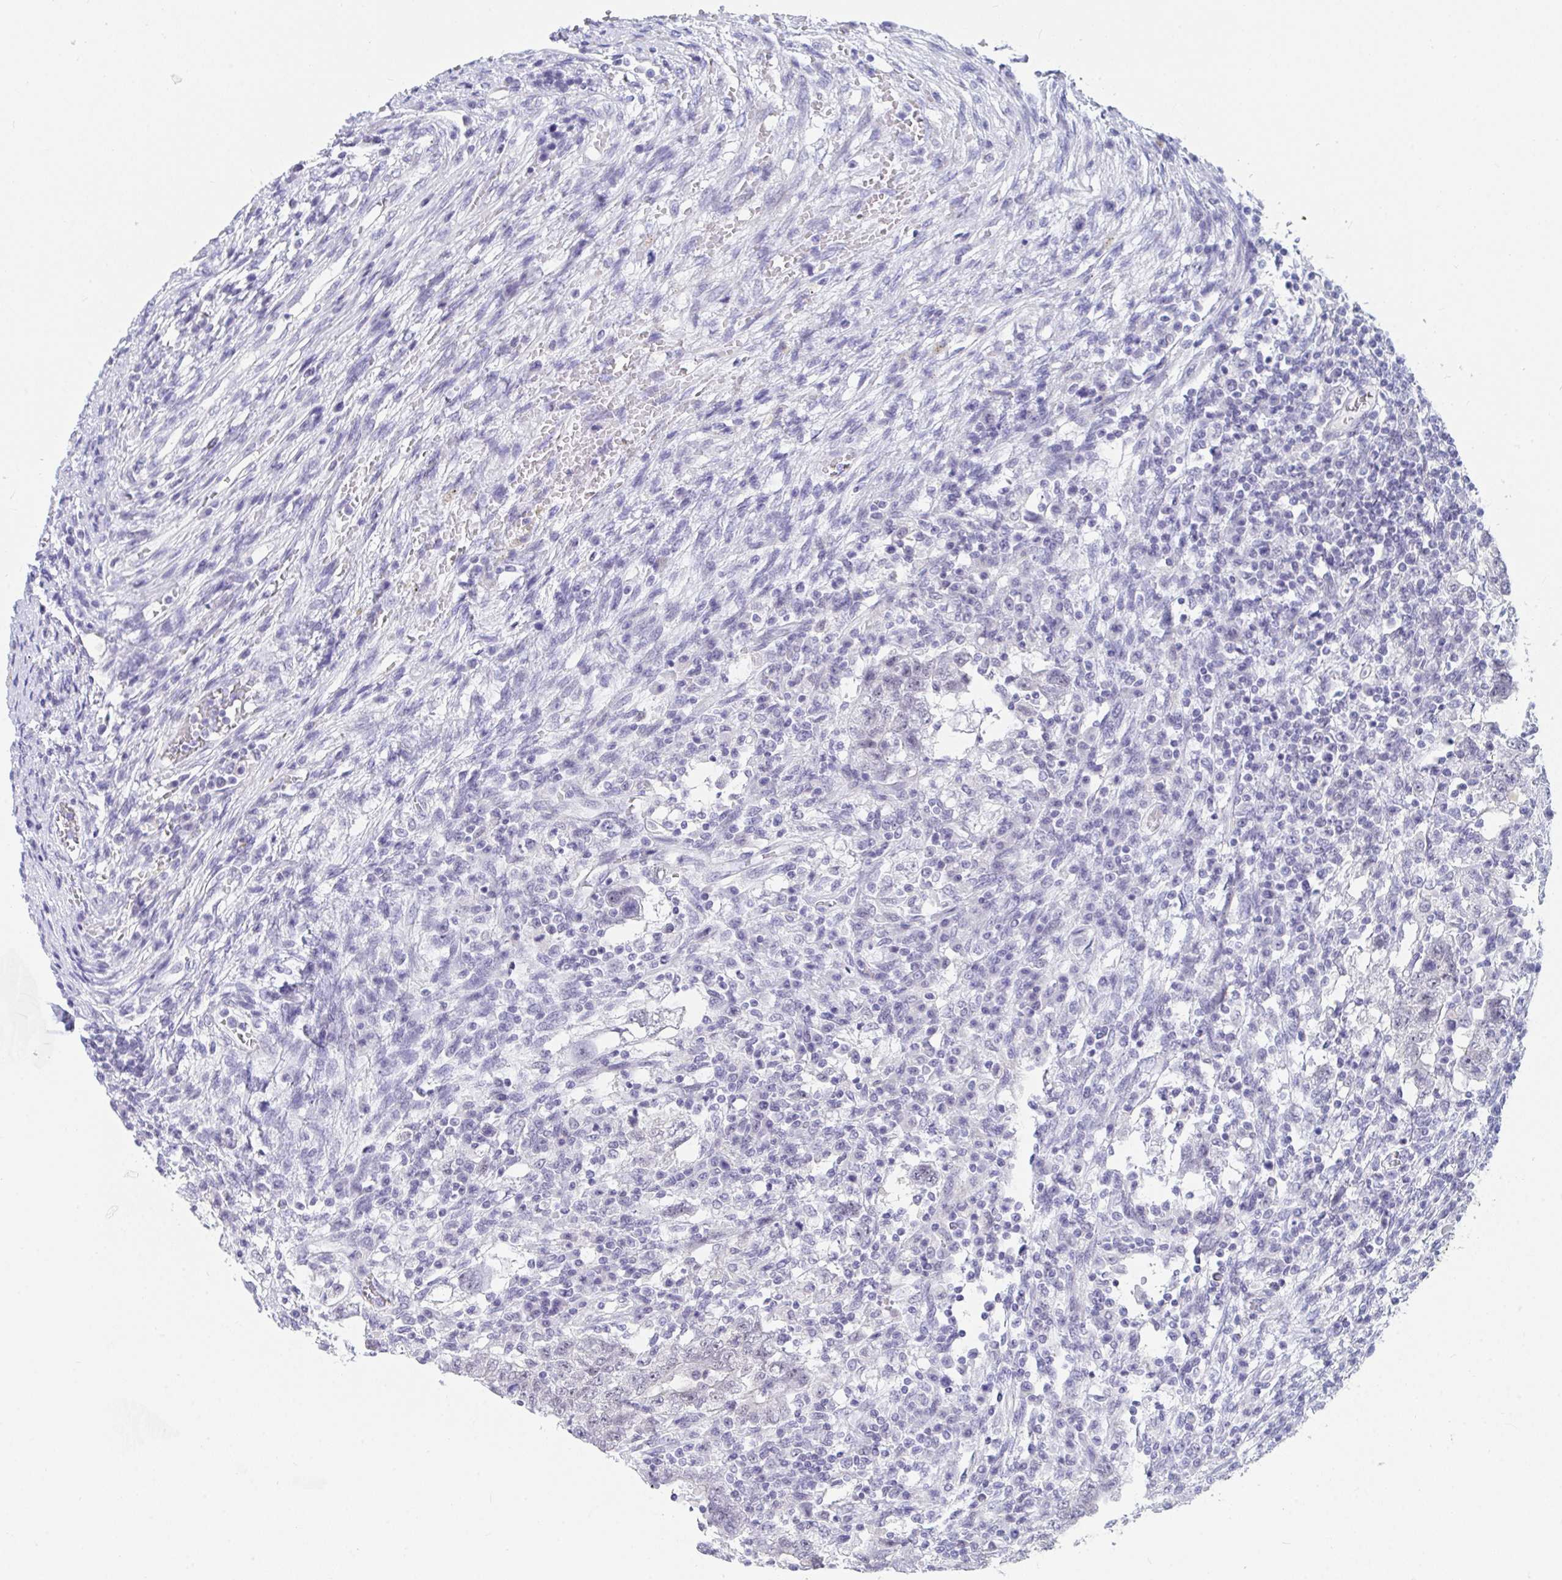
{"staining": {"intensity": "negative", "quantity": "none", "location": "none"}, "tissue": "testis cancer", "cell_type": "Tumor cells", "image_type": "cancer", "snomed": [{"axis": "morphology", "description": "Carcinoma, Embryonal, NOS"}, {"axis": "topography", "description": "Testis"}], "caption": "Human testis cancer stained for a protein using IHC shows no expression in tumor cells.", "gene": "DAOA", "patient": {"sex": "male", "age": 26}}